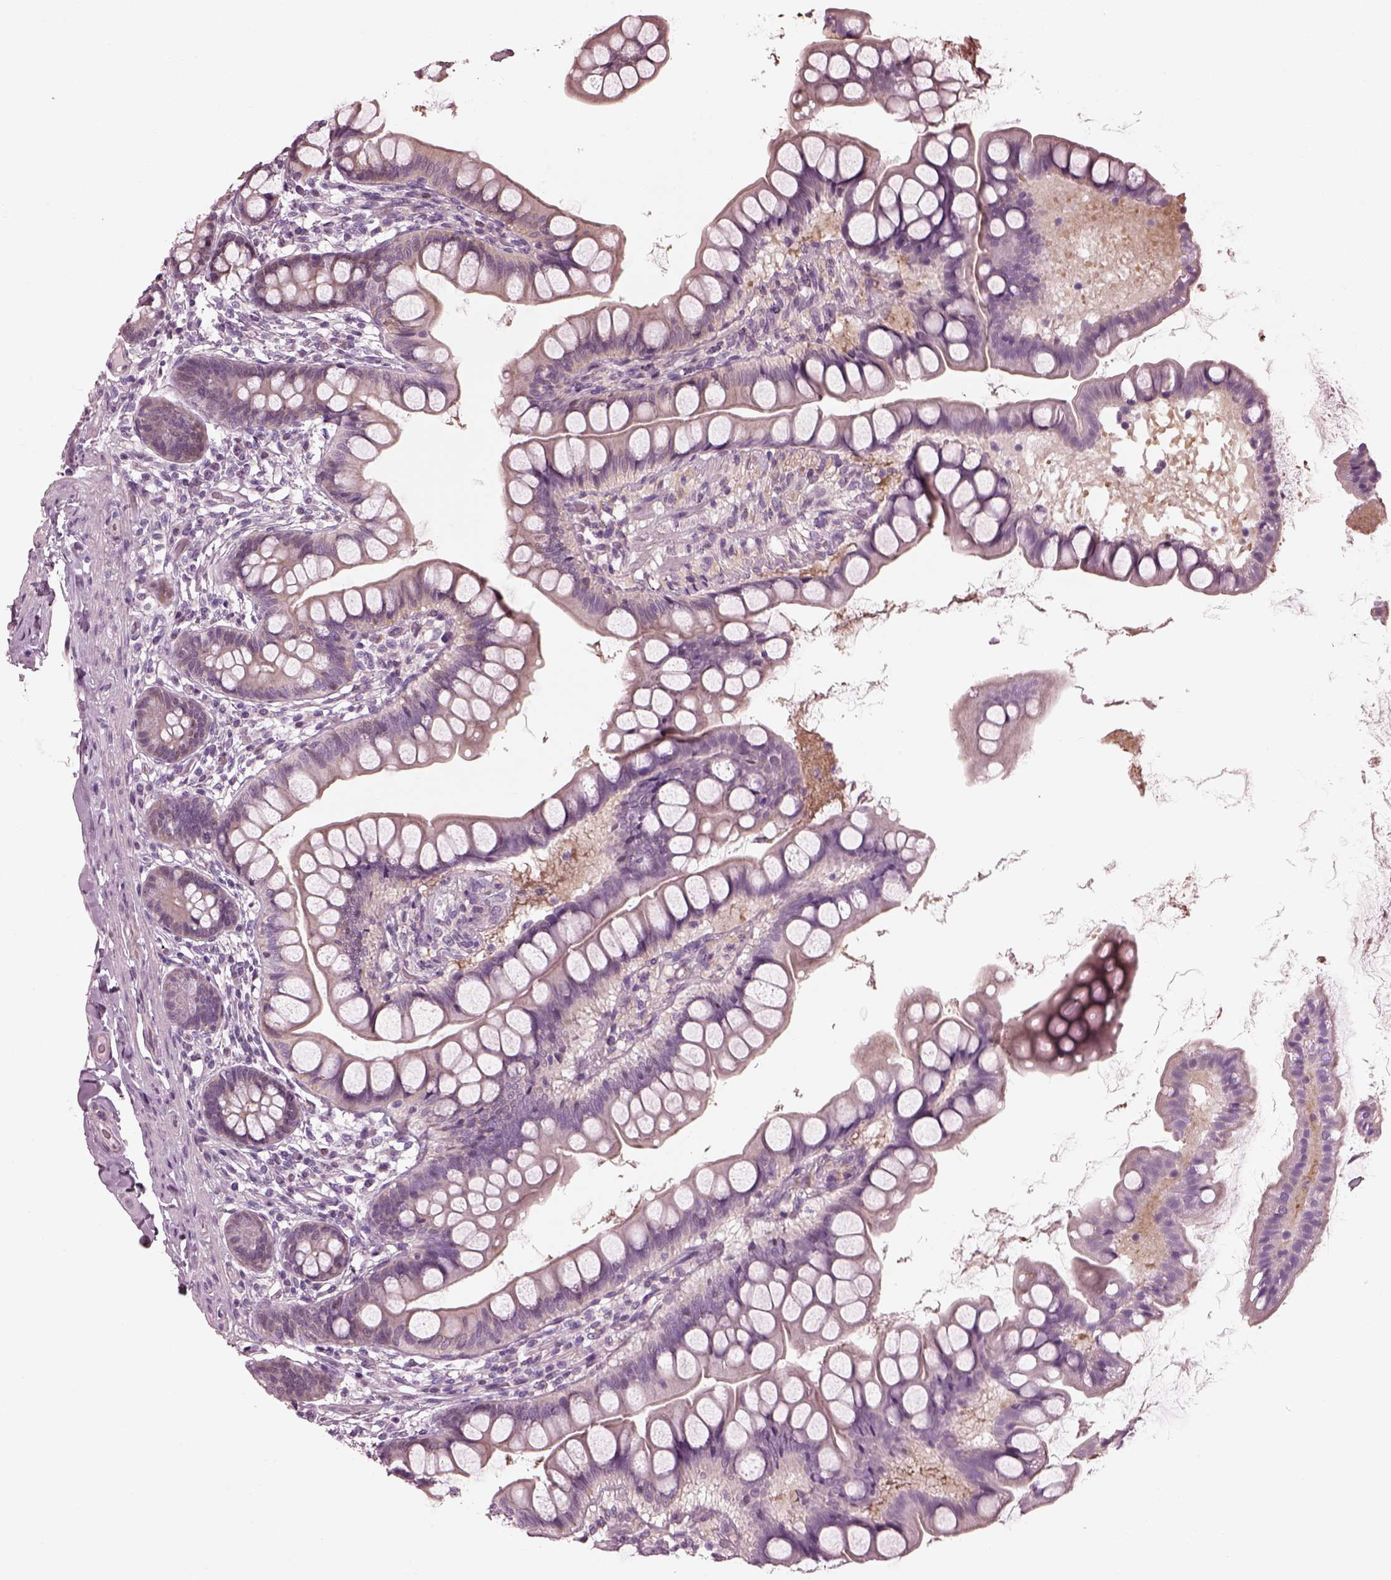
{"staining": {"intensity": "negative", "quantity": "none", "location": "none"}, "tissue": "small intestine", "cell_type": "Glandular cells", "image_type": "normal", "snomed": [{"axis": "morphology", "description": "Normal tissue, NOS"}, {"axis": "topography", "description": "Small intestine"}], "caption": "Immunohistochemistry of benign small intestine displays no expression in glandular cells.", "gene": "BFSP1", "patient": {"sex": "male", "age": 70}}